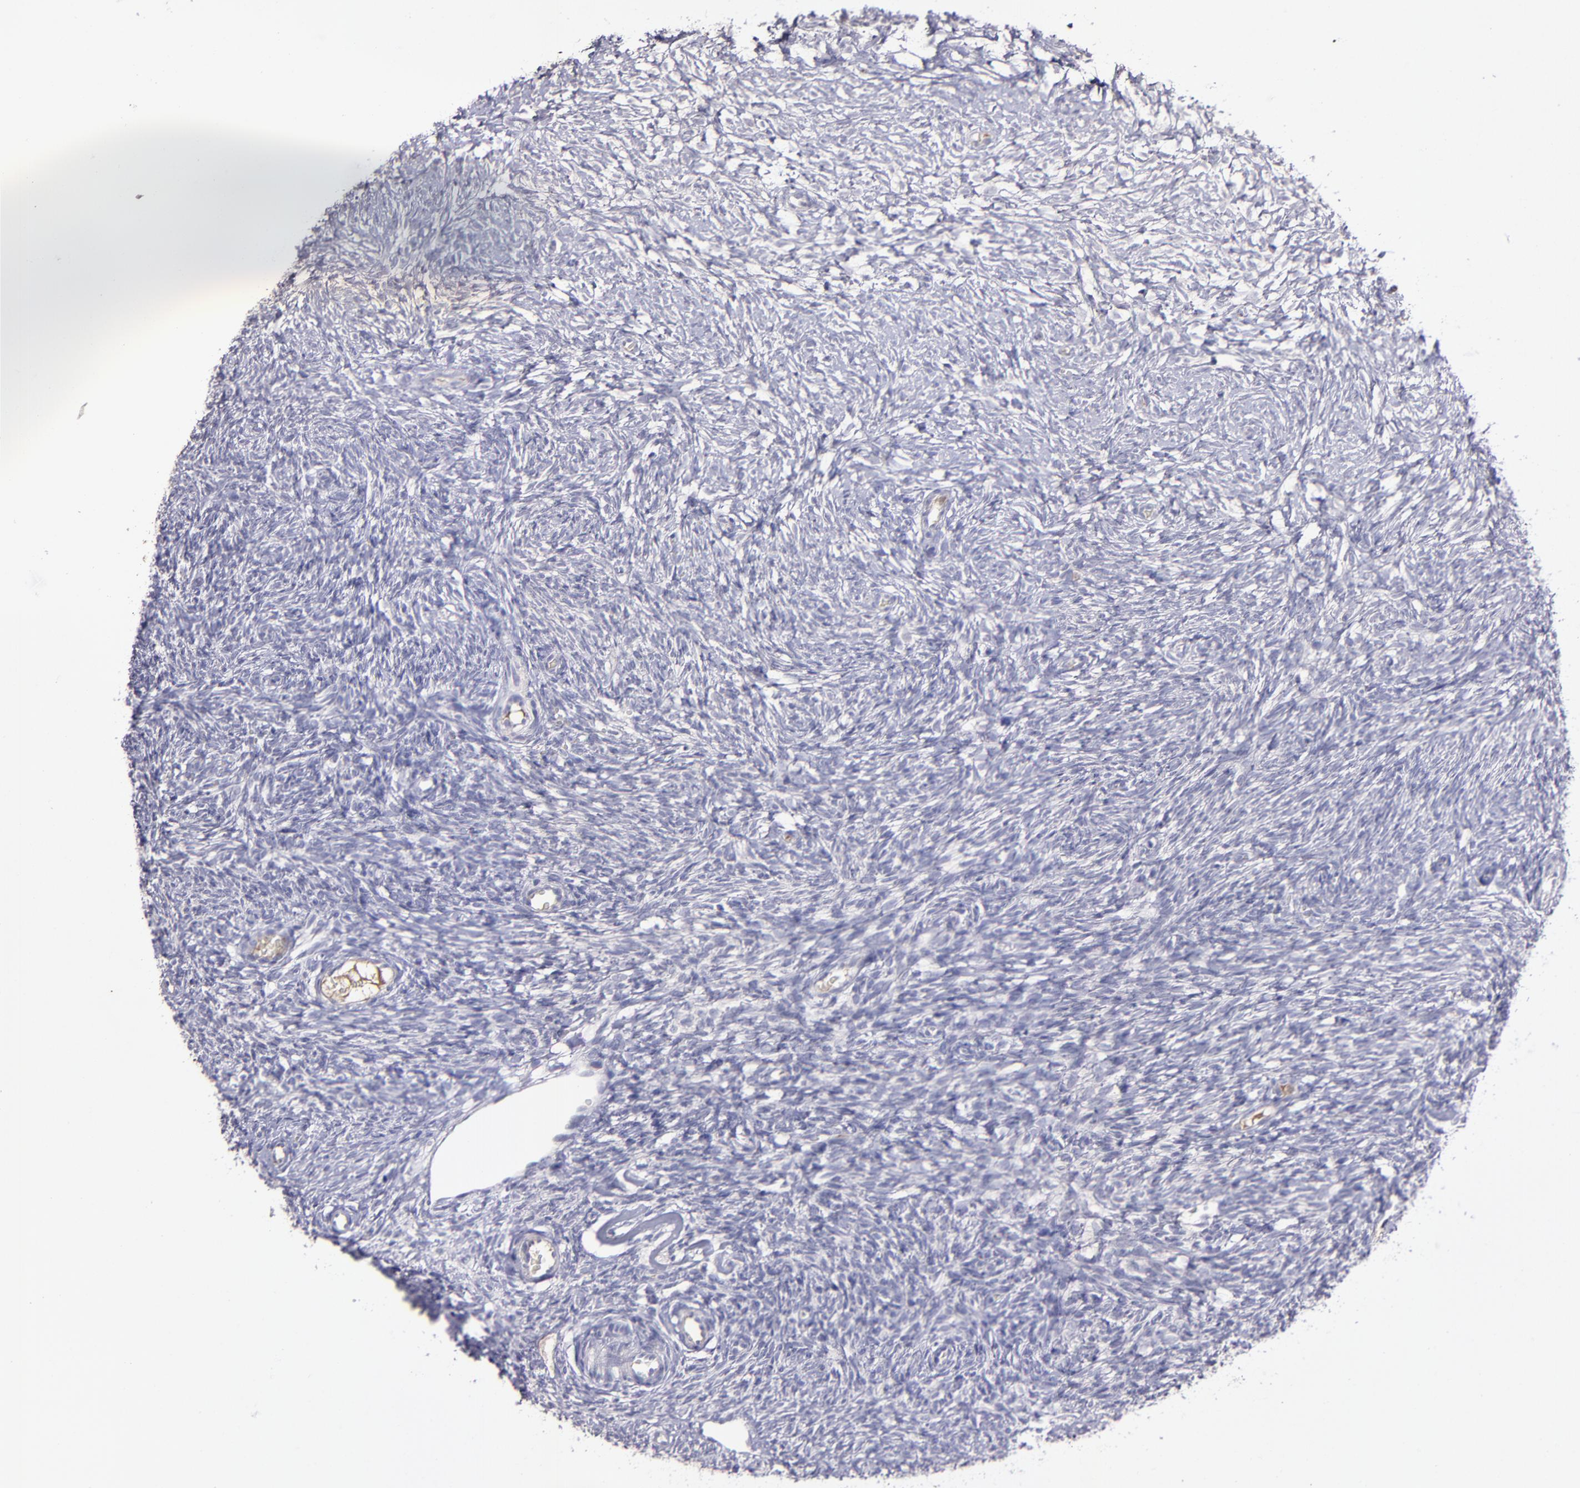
{"staining": {"intensity": "negative", "quantity": "none", "location": "none"}, "tissue": "ovary", "cell_type": "Follicle cells", "image_type": "normal", "snomed": [{"axis": "morphology", "description": "Normal tissue, NOS"}, {"axis": "topography", "description": "Ovary"}], "caption": "Histopathology image shows no significant protein expression in follicle cells of benign ovary.", "gene": "MASP1", "patient": {"sex": "female", "age": 35}}